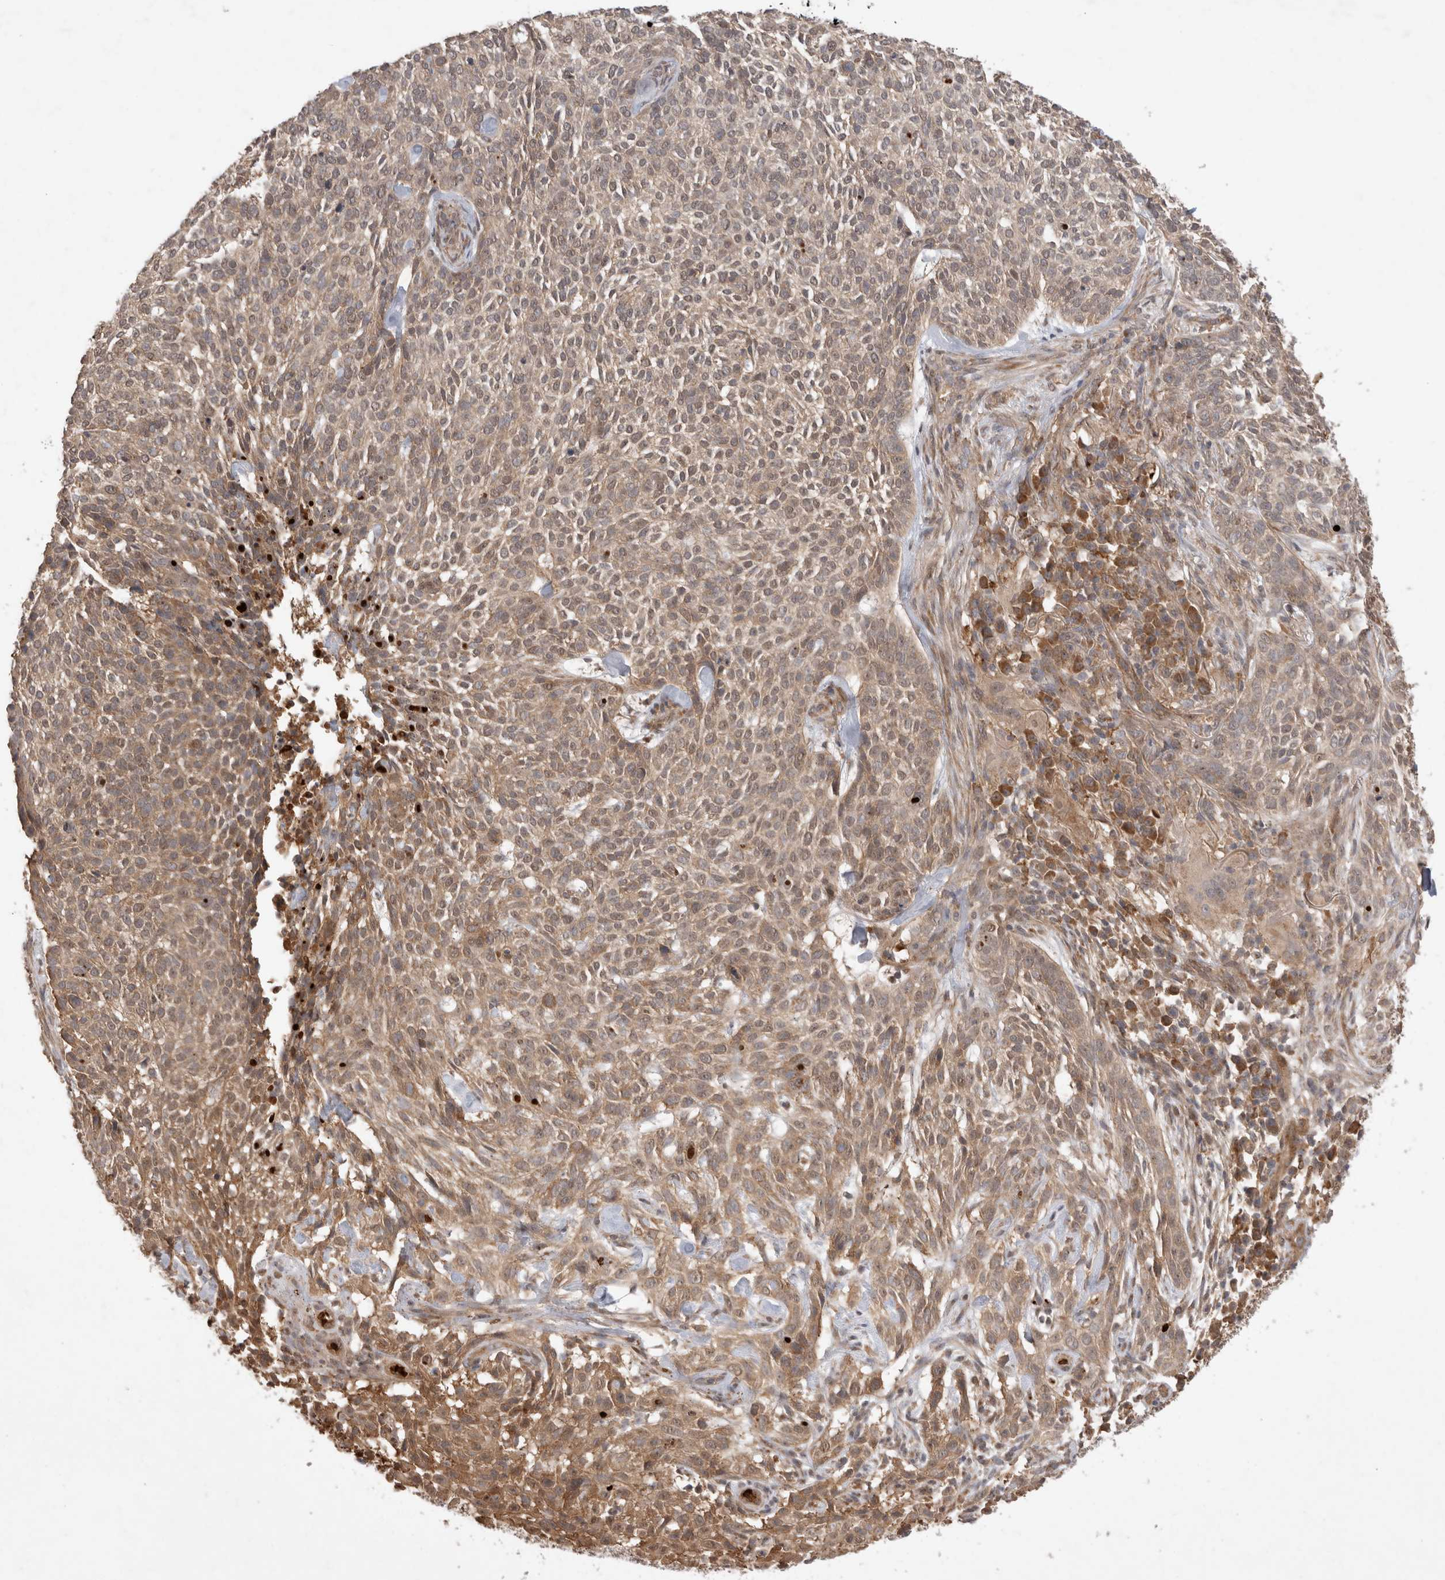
{"staining": {"intensity": "moderate", "quantity": "<25%", "location": "cytoplasmic/membranous"}, "tissue": "skin cancer", "cell_type": "Tumor cells", "image_type": "cancer", "snomed": [{"axis": "morphology", "description": "Basal cell carcinoma"}, {"axis": "topography", "description": "Skin"}], "caption": "Human skin cancer stained for a protein (brown) displays moderate cytoplasmic/membranous positive expression in approximately <25% of tumor cells.", "gene": "FAM221A", "patient": {"sex": "female", "age": 64}}